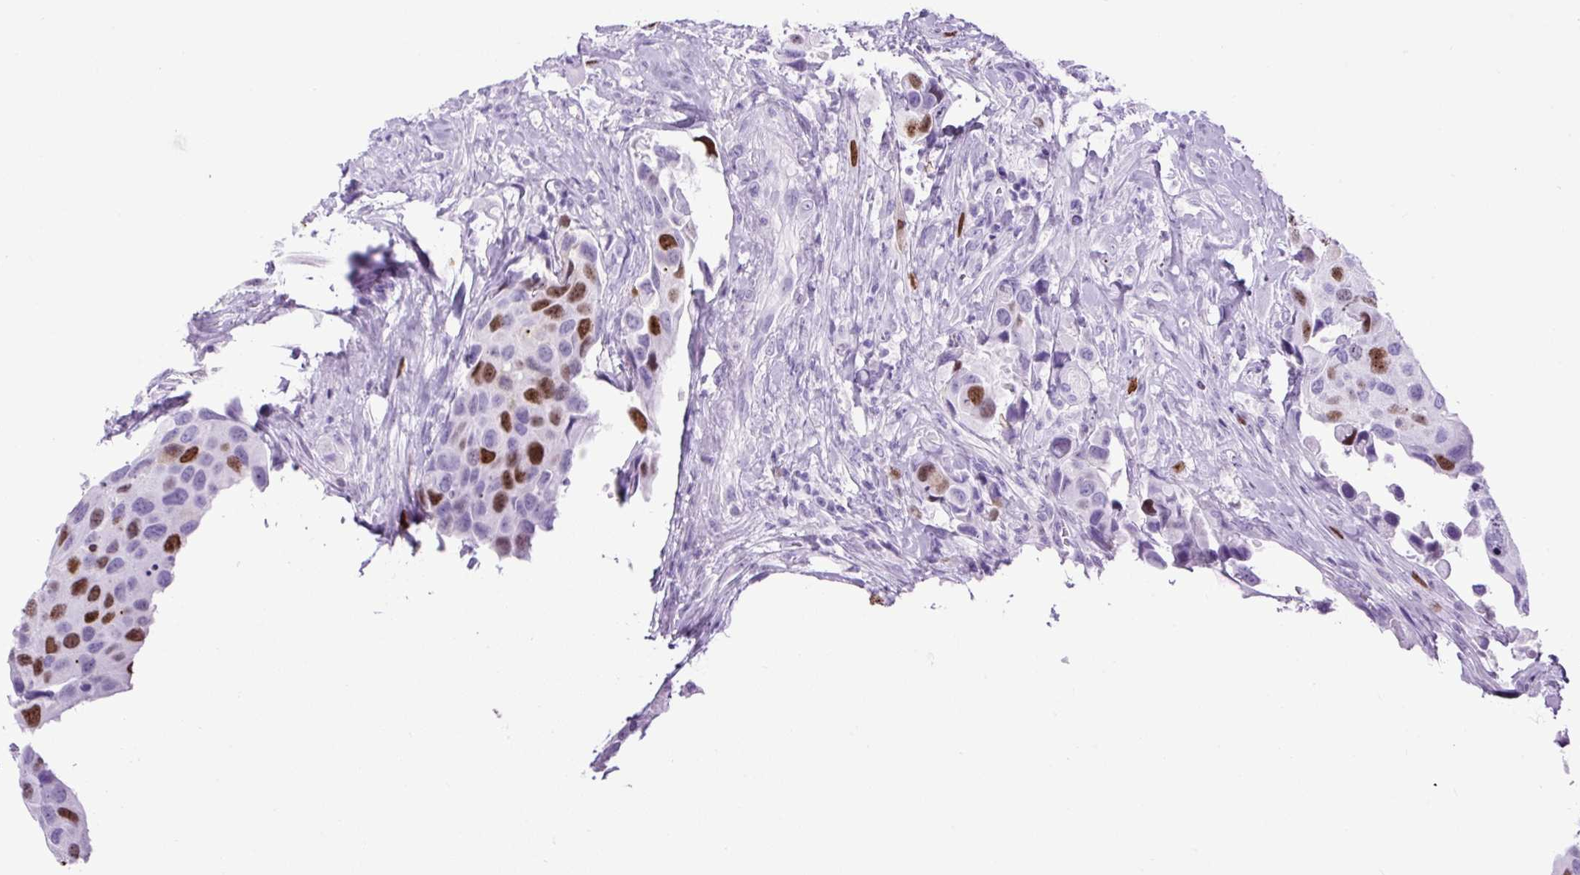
{"staining": {"intensity": "strong", "quantity": "25%-75%", "location": "nuclear"}, "tissue": "urothelial cancer", "cell_type": "Tumor cells", "image_type": "cancer", "snomed": [{"axis": "morphology", "description": "Urothelial carcinoma, High grade"}, {"axis": "topography", "description": "Urinary bladder"}], "caption": "Immunohistochemical staining of human urothelial cancer displays high levels of strong nuclear protein expression in approximately 25%-75% of tumor cells.", "gene": "RACGAP1", "patient": {"sex": "male", "age": 74}}